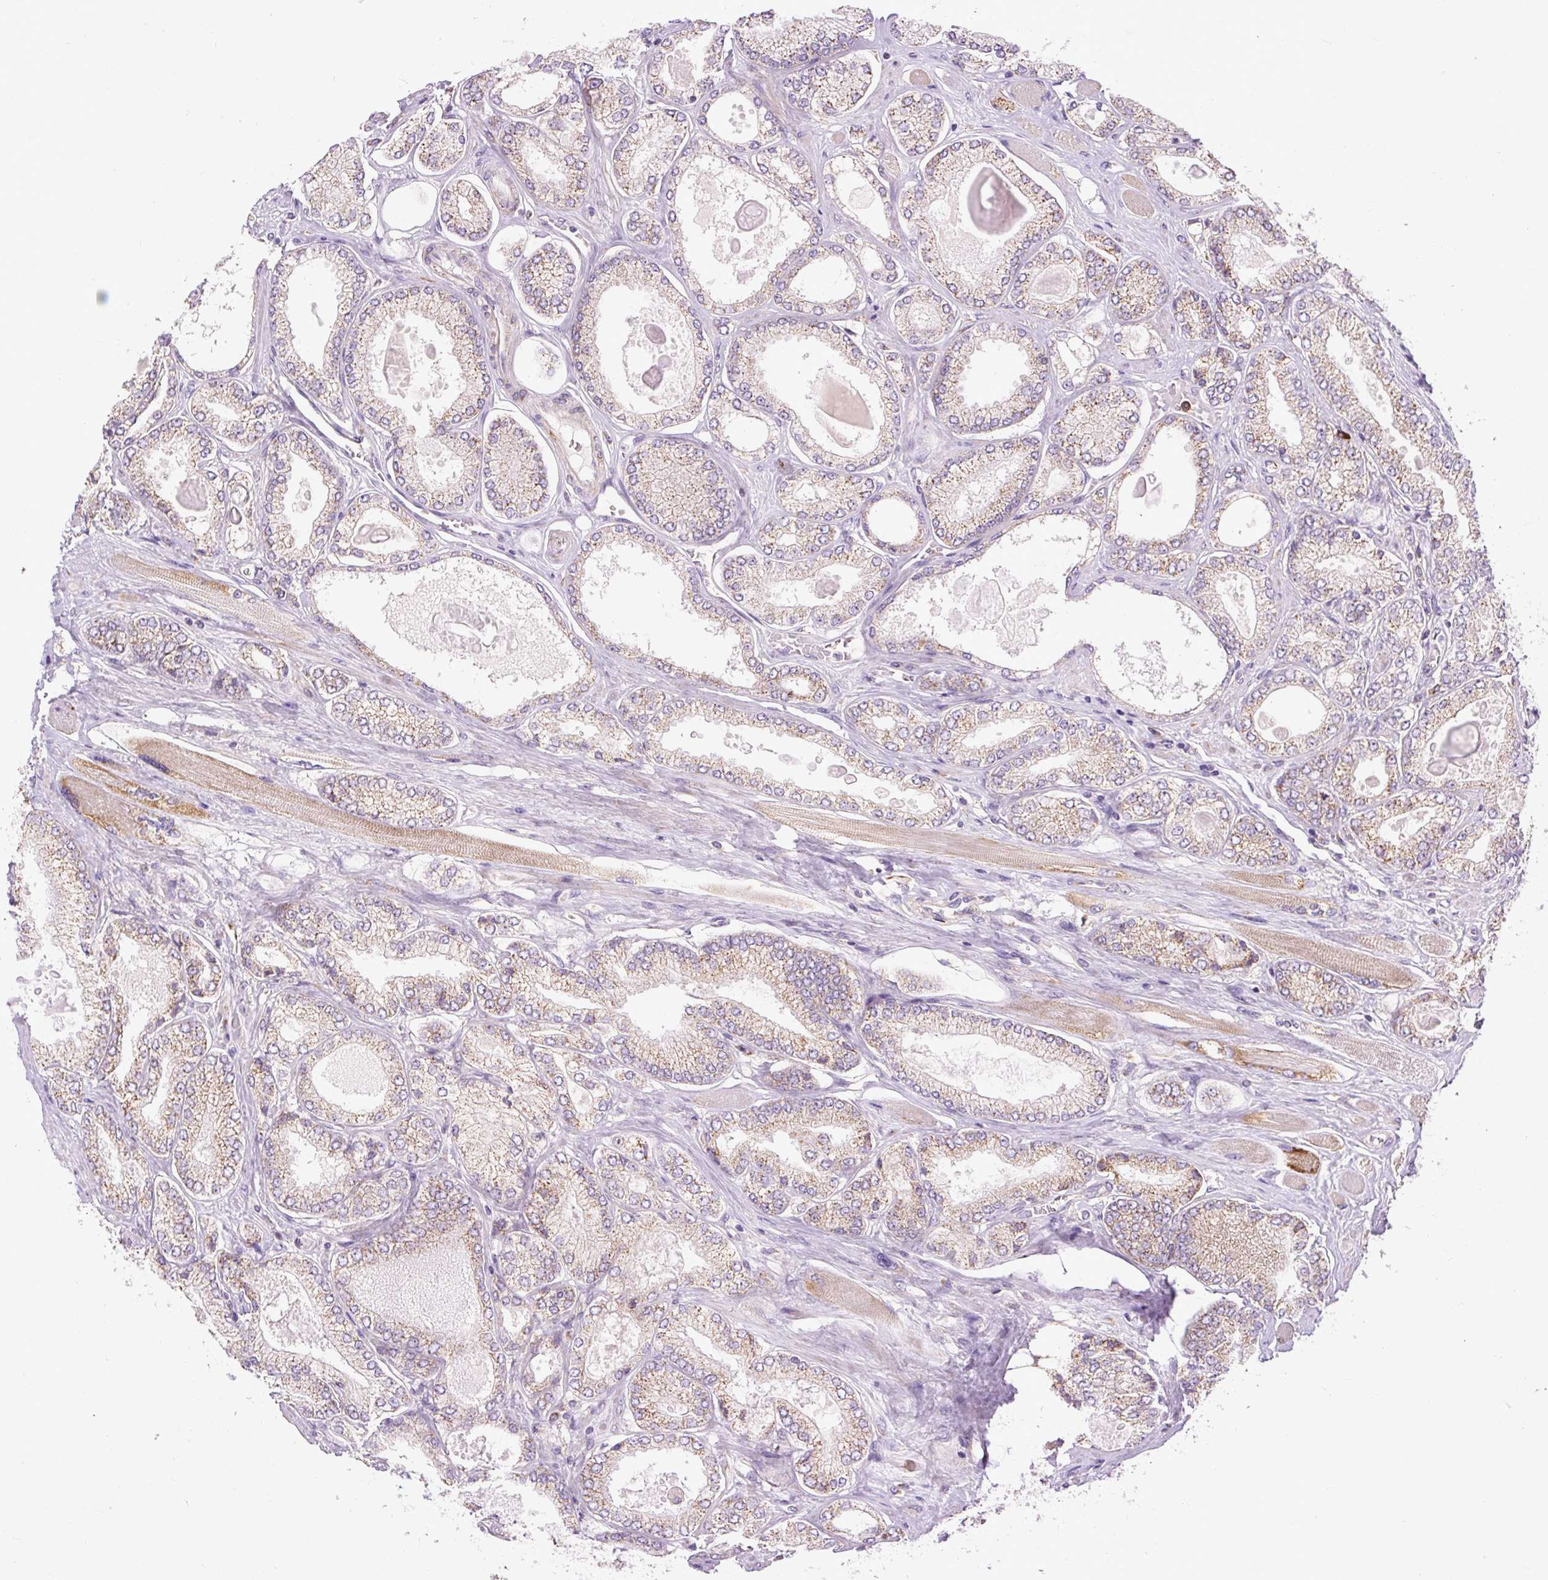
{"staining": {"intensity": "moderate", "quantity": "25%-75%", "location": "cytoplasmic/membranous"}, "tissue": "prostate cancer", "cell_type": "Tumor cells", "image_type": "cancer", "snomed": [{"axis": "morphology", "description": "Adenocarcinoma, High grade"}, {"axis": "topography", "description": "Prostate"}], "caption": "IHC (DAB (3,3'-diaminobenzidine)) staining of adenocarcinoma (high-grade) (prostate) demonstrates moderate cytoplasmic/membranous protein positivity in approximately 25%-75% of tumor cells. The staining was performed using DAB to visualize the protein expression in brown, while the nuclei were stained in blue with hematoxylin (Magnification: 20x).", "gene": "TM2D3", "patient": {"sex": "male", "age": 68}}